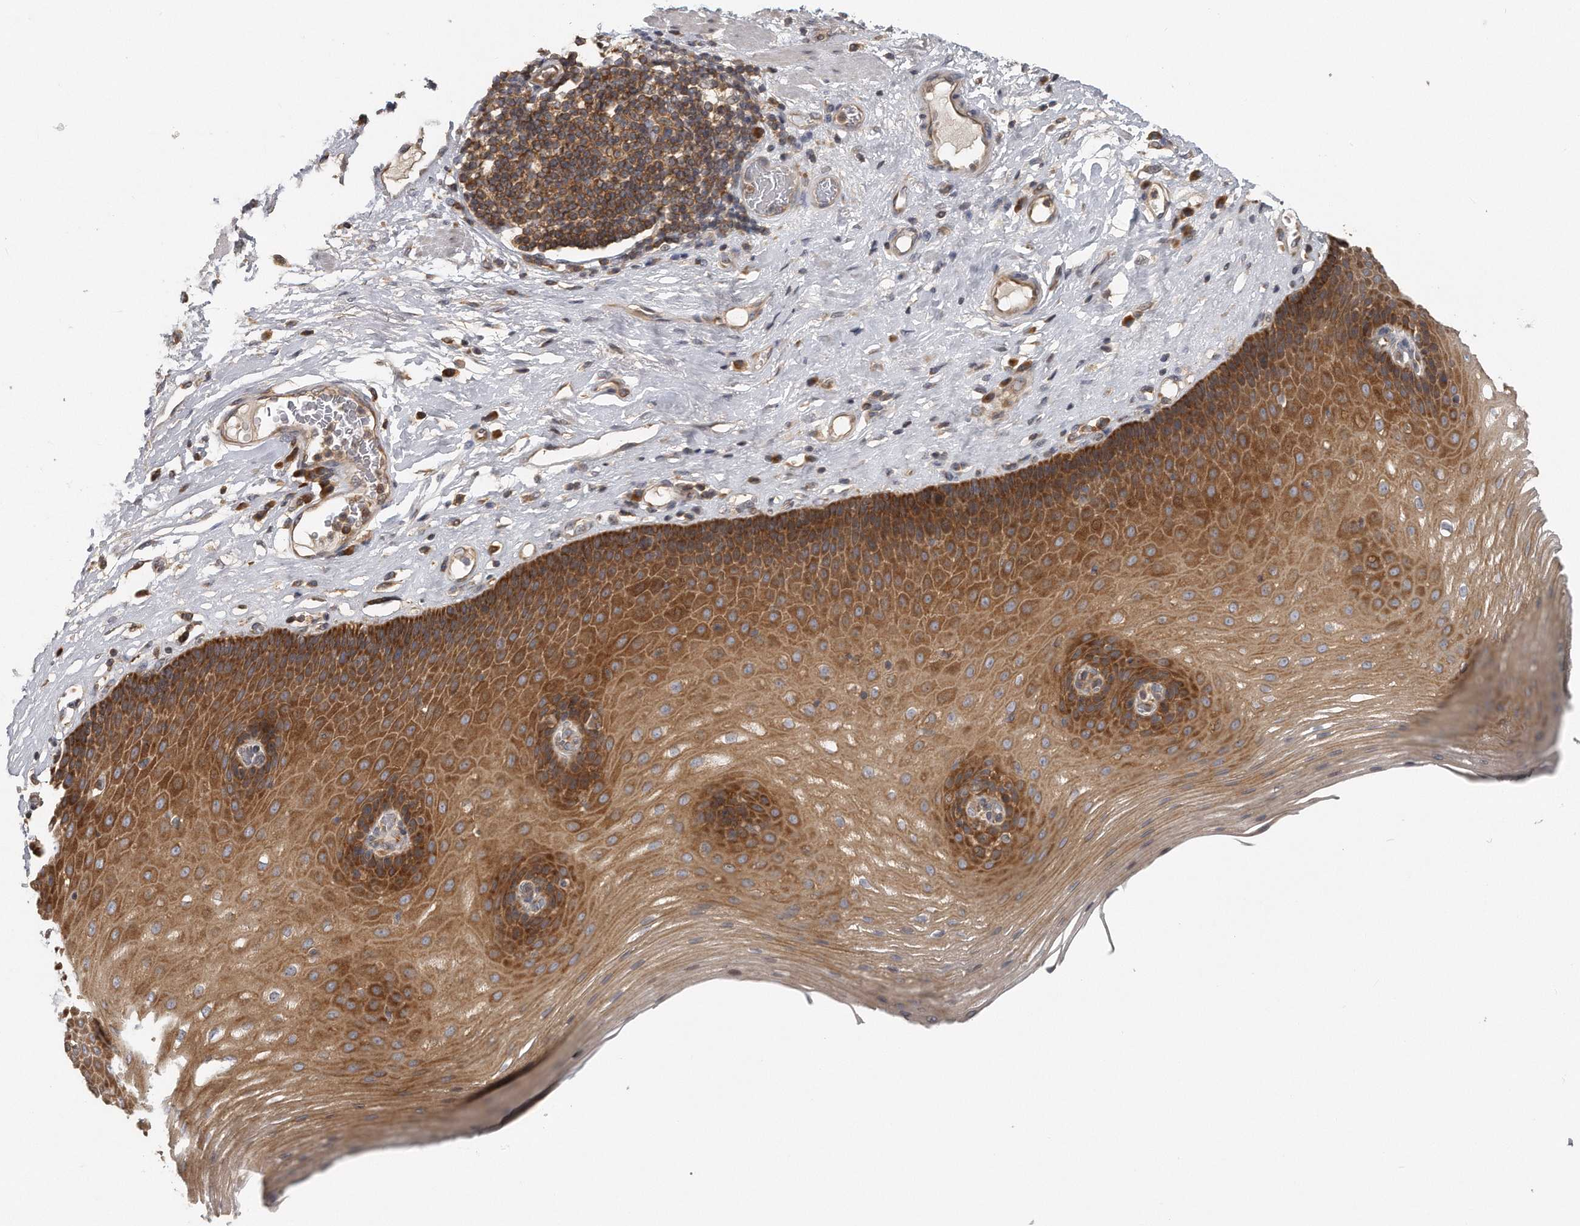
{"staining": {"intensity": "strong", "quantity": ">75%", "location": "cytoplasmic/membranous"}, "tissue": "esophagus", "cell_type": "Squamous epithelial cells", "image_type": "normal", "snomed": [{"axis": "morphology", "description": "Normal tissue, NOS"}, {"axis": "topography", "description": "Esophagus"}], "caption": "High-magnification brightfield microscopy of unremarkable esophagus stained with DAB (brown) and counterstained with hematoxylin (blue). squamous epithelial cells exhibit strong cytoplasmic/membranous positivity is appreciated in about>75% of cells.", "gene": "EIF3I", "patient": {"sex": "male", "age": 62}}